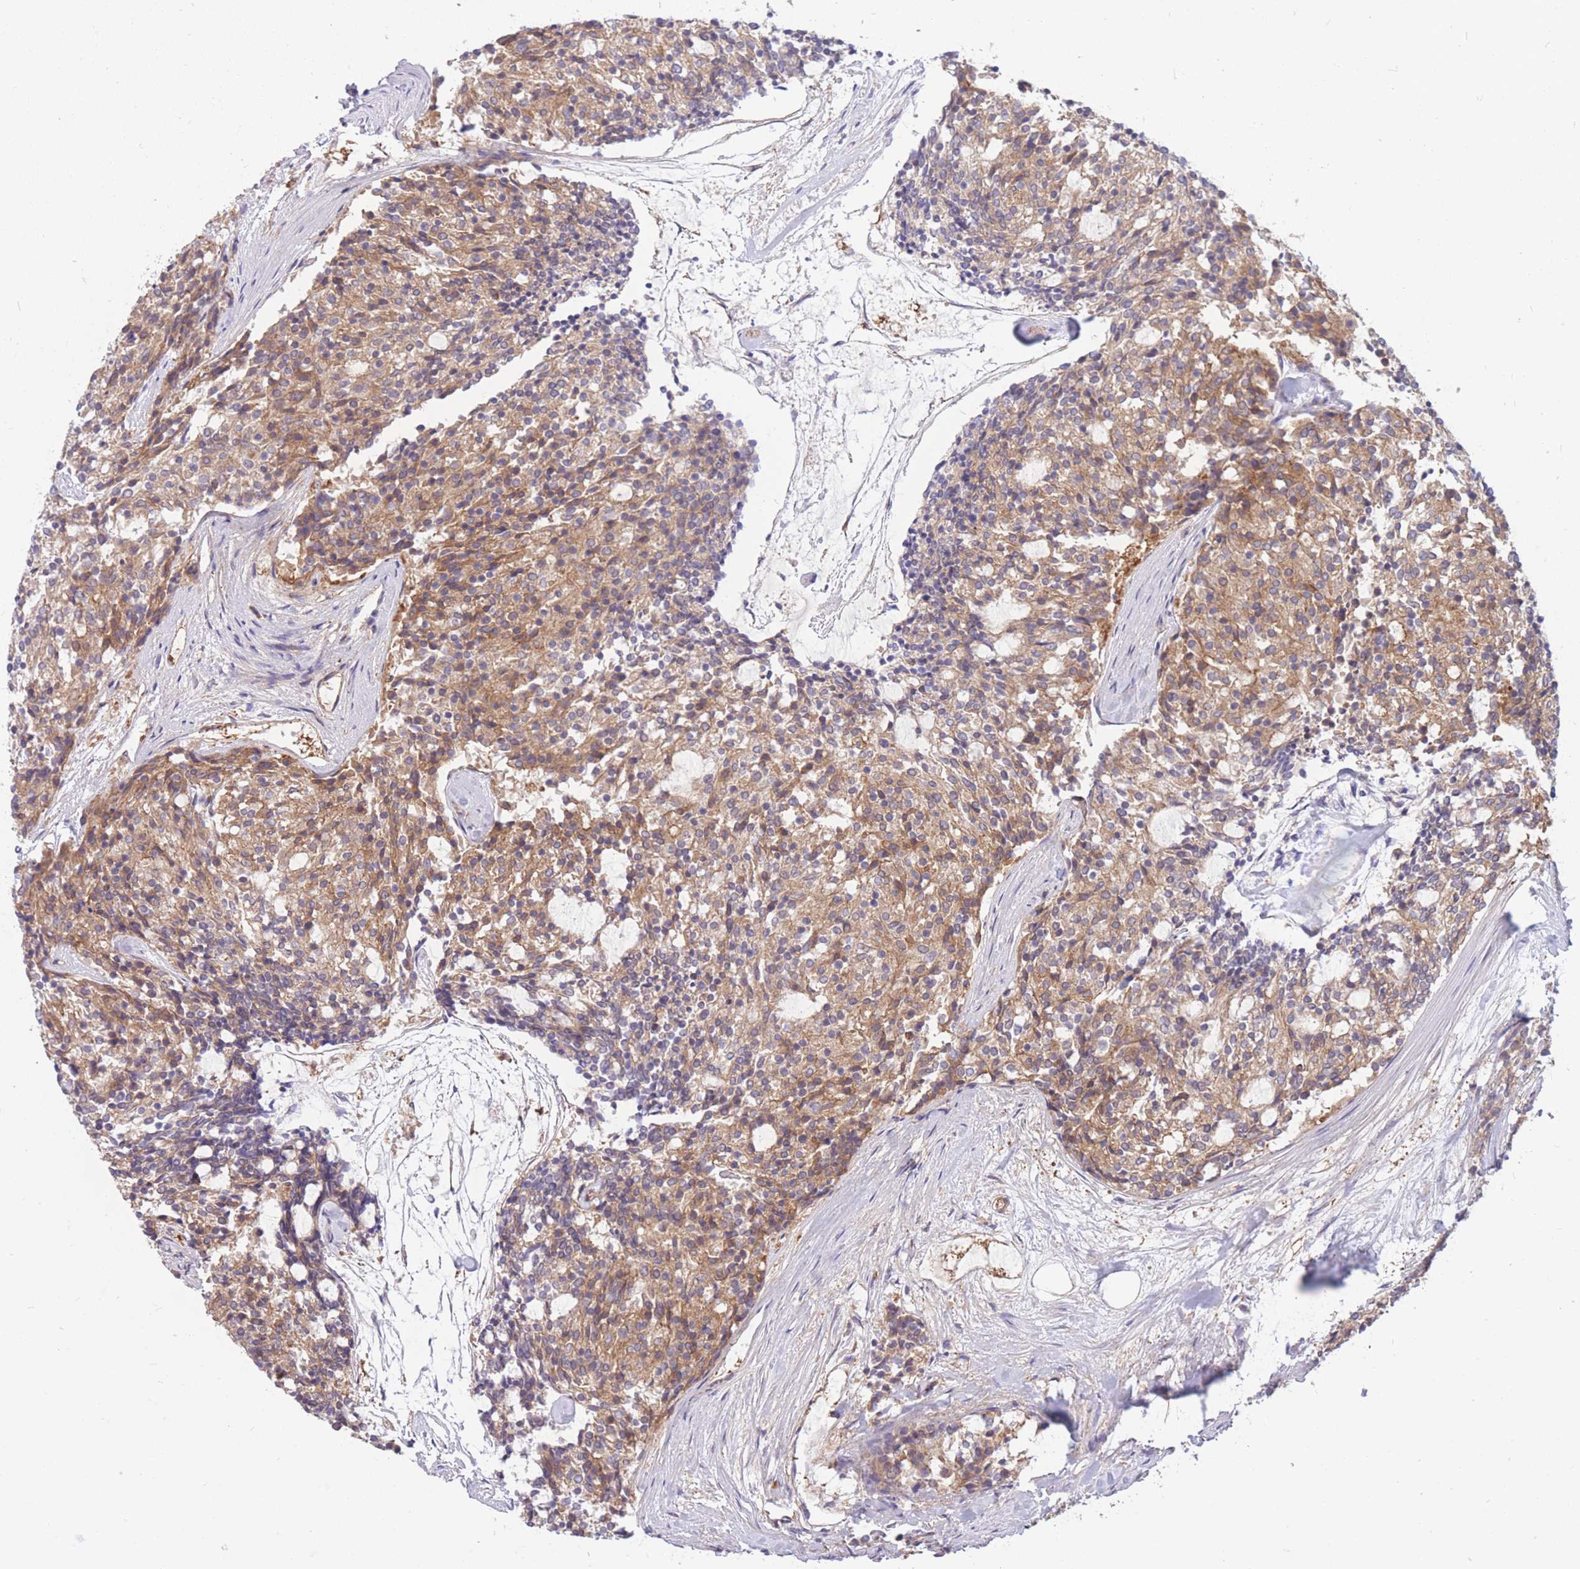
{"staining": {"intensity": "moderate", "quantity": ">75%", "location": "cytoplasmic/membranous"}, "tissue": "carcinoid", "cell_type": "Tumor cells", "image_type": "cancer", "snomed": [{"axis": "morphology", "description": "Carcinoid, malignant, NOS"}, {"axis": "topography", "description": "Pancreas"}], "caption": "Protein analysis of carcinoid tissue displays moderate cytoplasmic/membranous staining in about >75% of tumor cells.", "gene": "GGA1", "patient": {"sex": "female", "age": 54}}